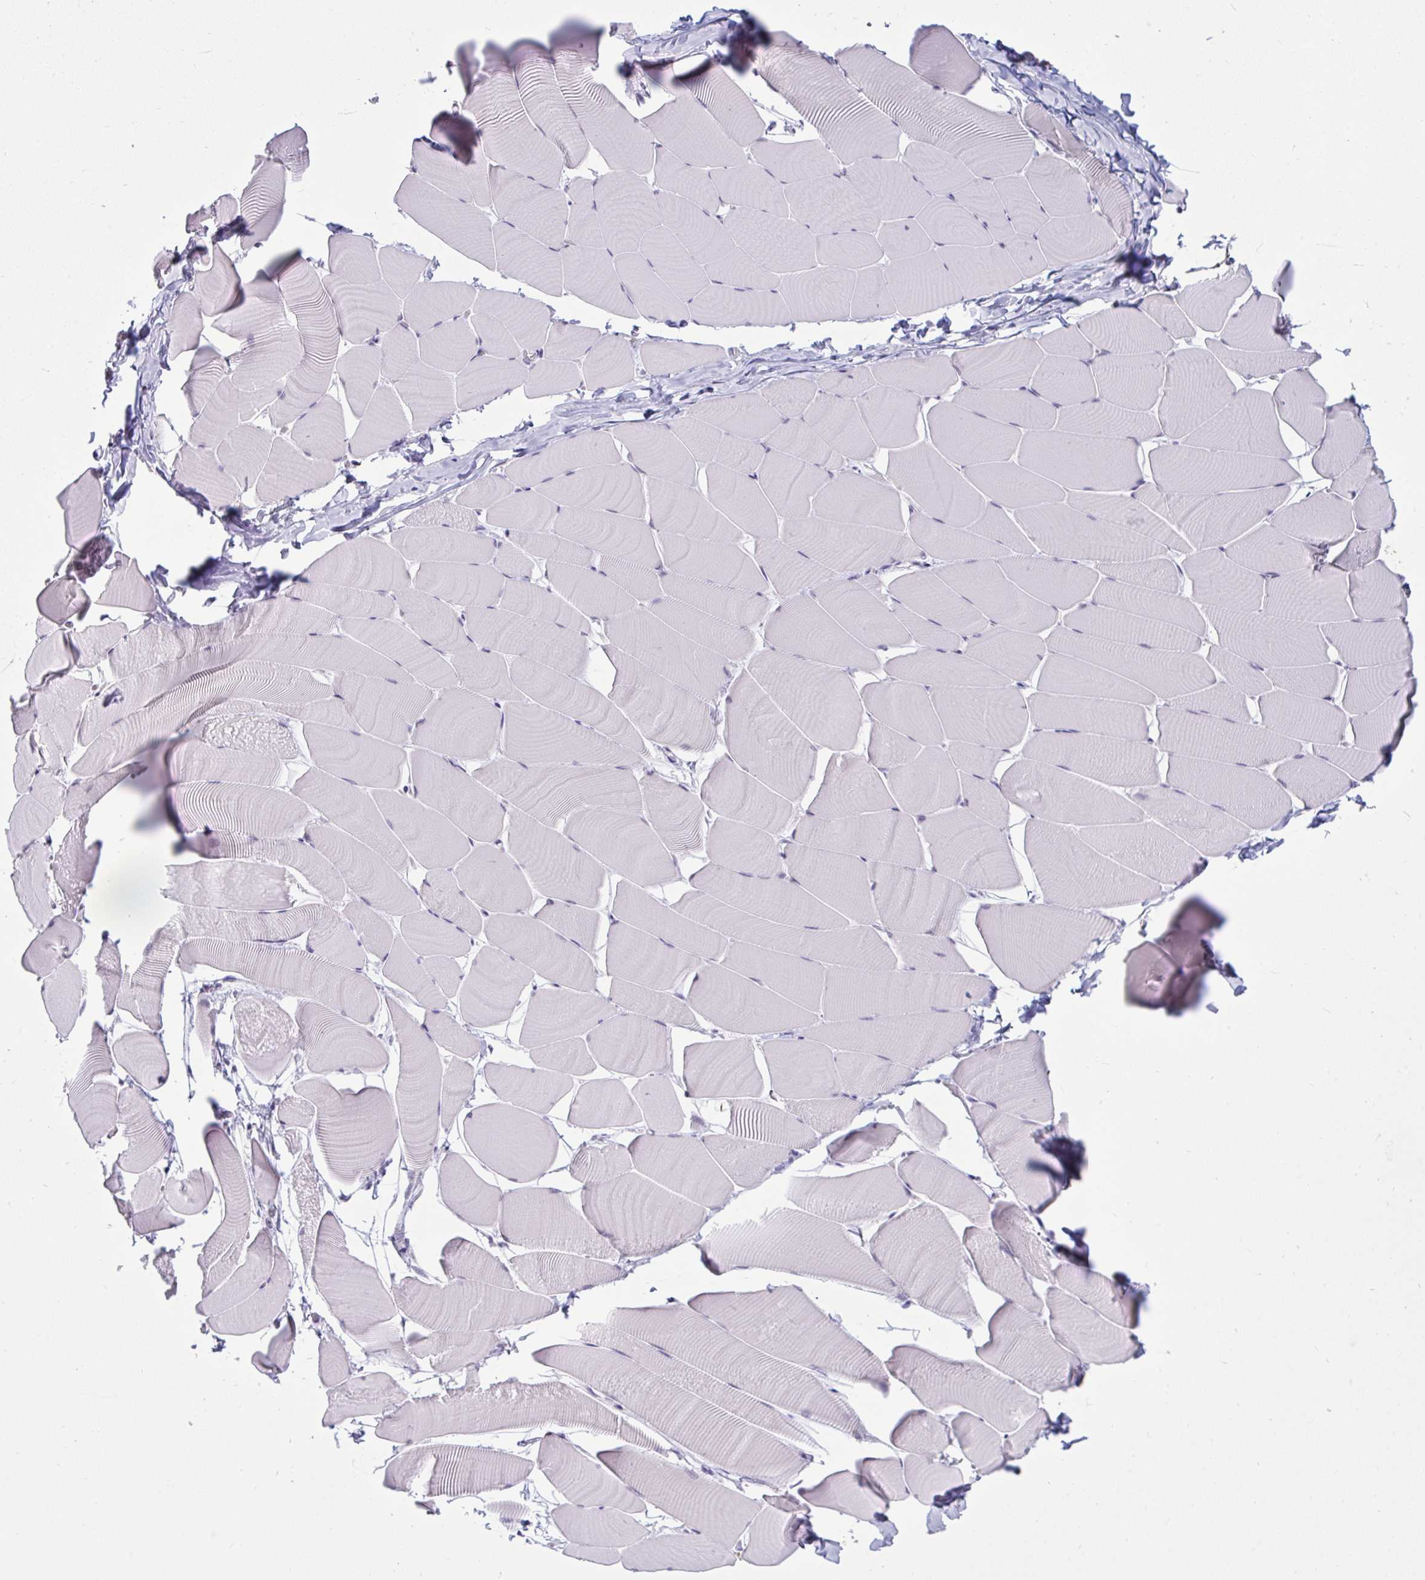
{"staining": {"intensity": "negative", "quantity": "none", "location": "none"}, "tissue": "skeletal muscle", "cell_type": "Myocytes", "image_type": "normal", "snomed": [{"axis": "morphology", "description": "Normal tissue, NOS"}, {"axis": "topography", "description": "Skeletal muscle"}], "caption": "This is an immunohistochemistry (IHC) photomicrograph of unremarkable skeletal muscle. There is no expression in myocytes.", "gene": "TBC1D4", "patient": {"sex": "male", "age": 25}}